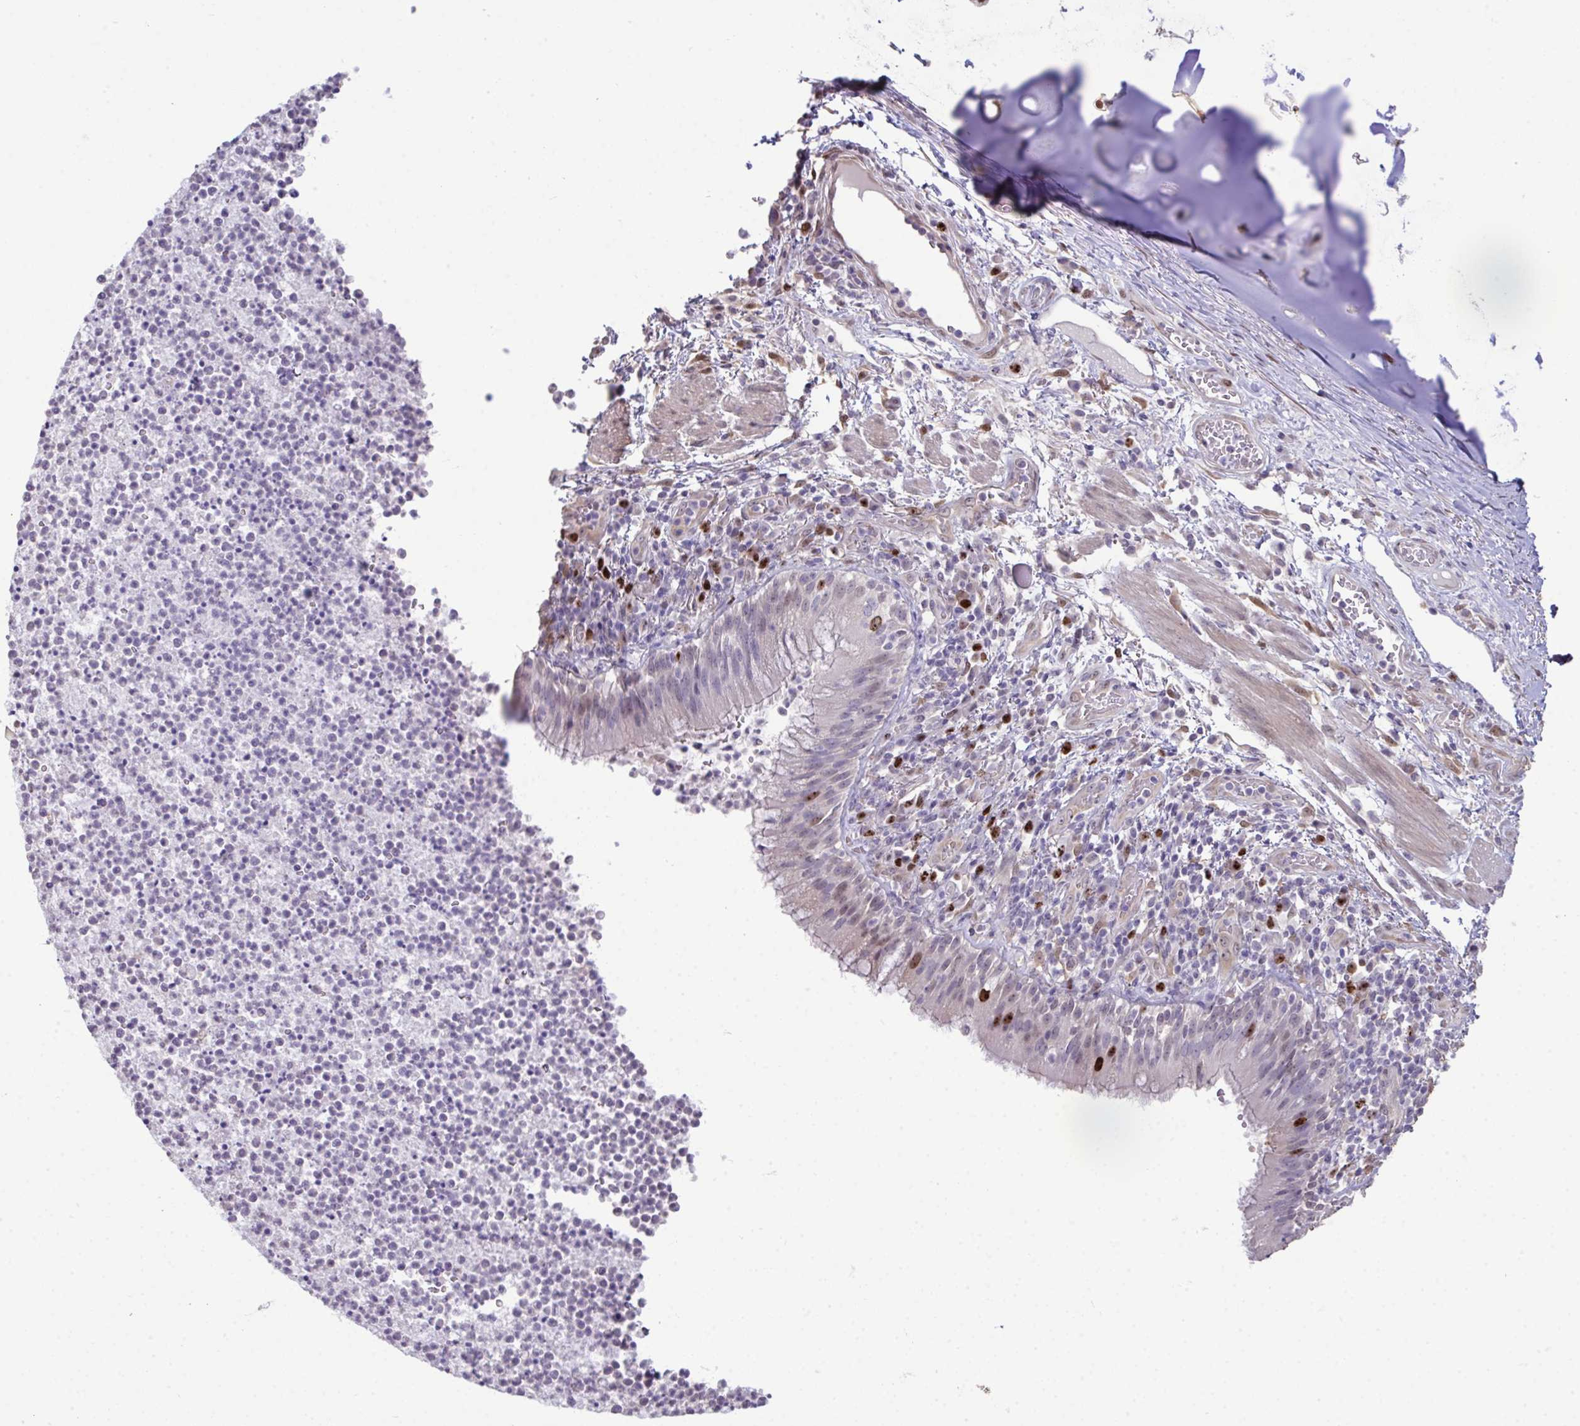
{"staining": {"intensity": "strong", "quantity": "<25%", "location": "nuclear"}, "tissue": "bronchus", "cell_type": "Respiratory epithelial cells", "image_type": "normal", "snomed": [{"axis": "morphology", "description": "Normal tissue, NOS"}, {"axis": "topography", "description": "Cartilage tissue"}, {"axis": "topography", "description": "Bronchus"}], "caption": "Strong nuclear protein staining is appreciated in approximately <25% of respiratory epithelial cells in bronchus.", "gene": "SETD7", "patient": {"sex": "male", "age": 56}}